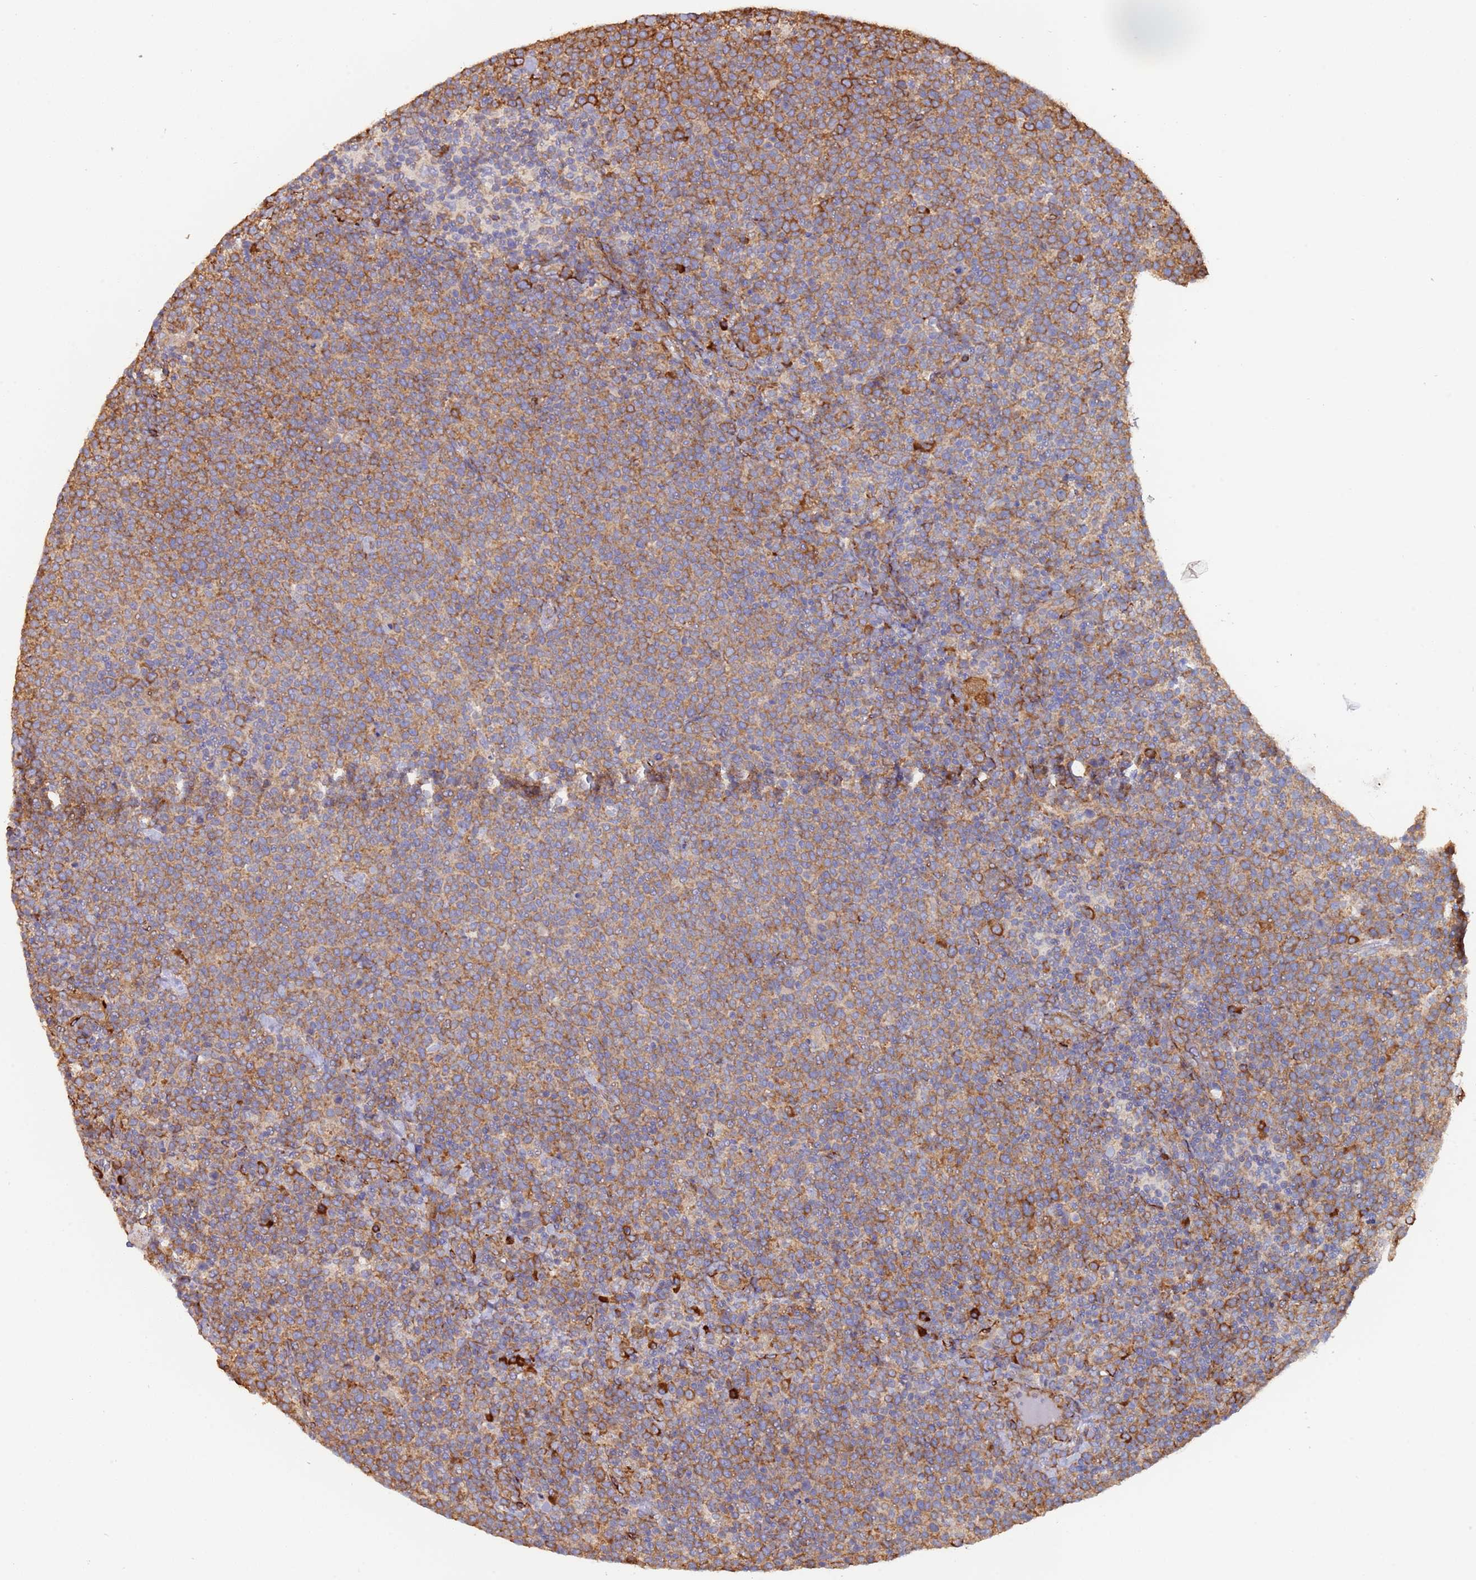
{"staining": {"intensity": "moderate", "quantity": ">75%", "location": "cytoplasmic/membranous"}, "tissue": "lymphoma", "cell_type": "Tumor cells", "image_type": "cancer", "snomed": [{"axis": "morphology", "description": "Malignant lymphoma, non-Hodgkin's type, High grade"}, {"axis": "topography", "description": "Lymph node"}], "caption": "Malignant lymphoma, non-Hodgkin's type (high-grade) stained for a protein displays moderate cytoplasmic/membranous positivity in tumor cells. (Brightfield microscopy of DAB IHC at high magnification).", "gene": "ZNF844", "patient": {"sex": "male", "age": 61}}